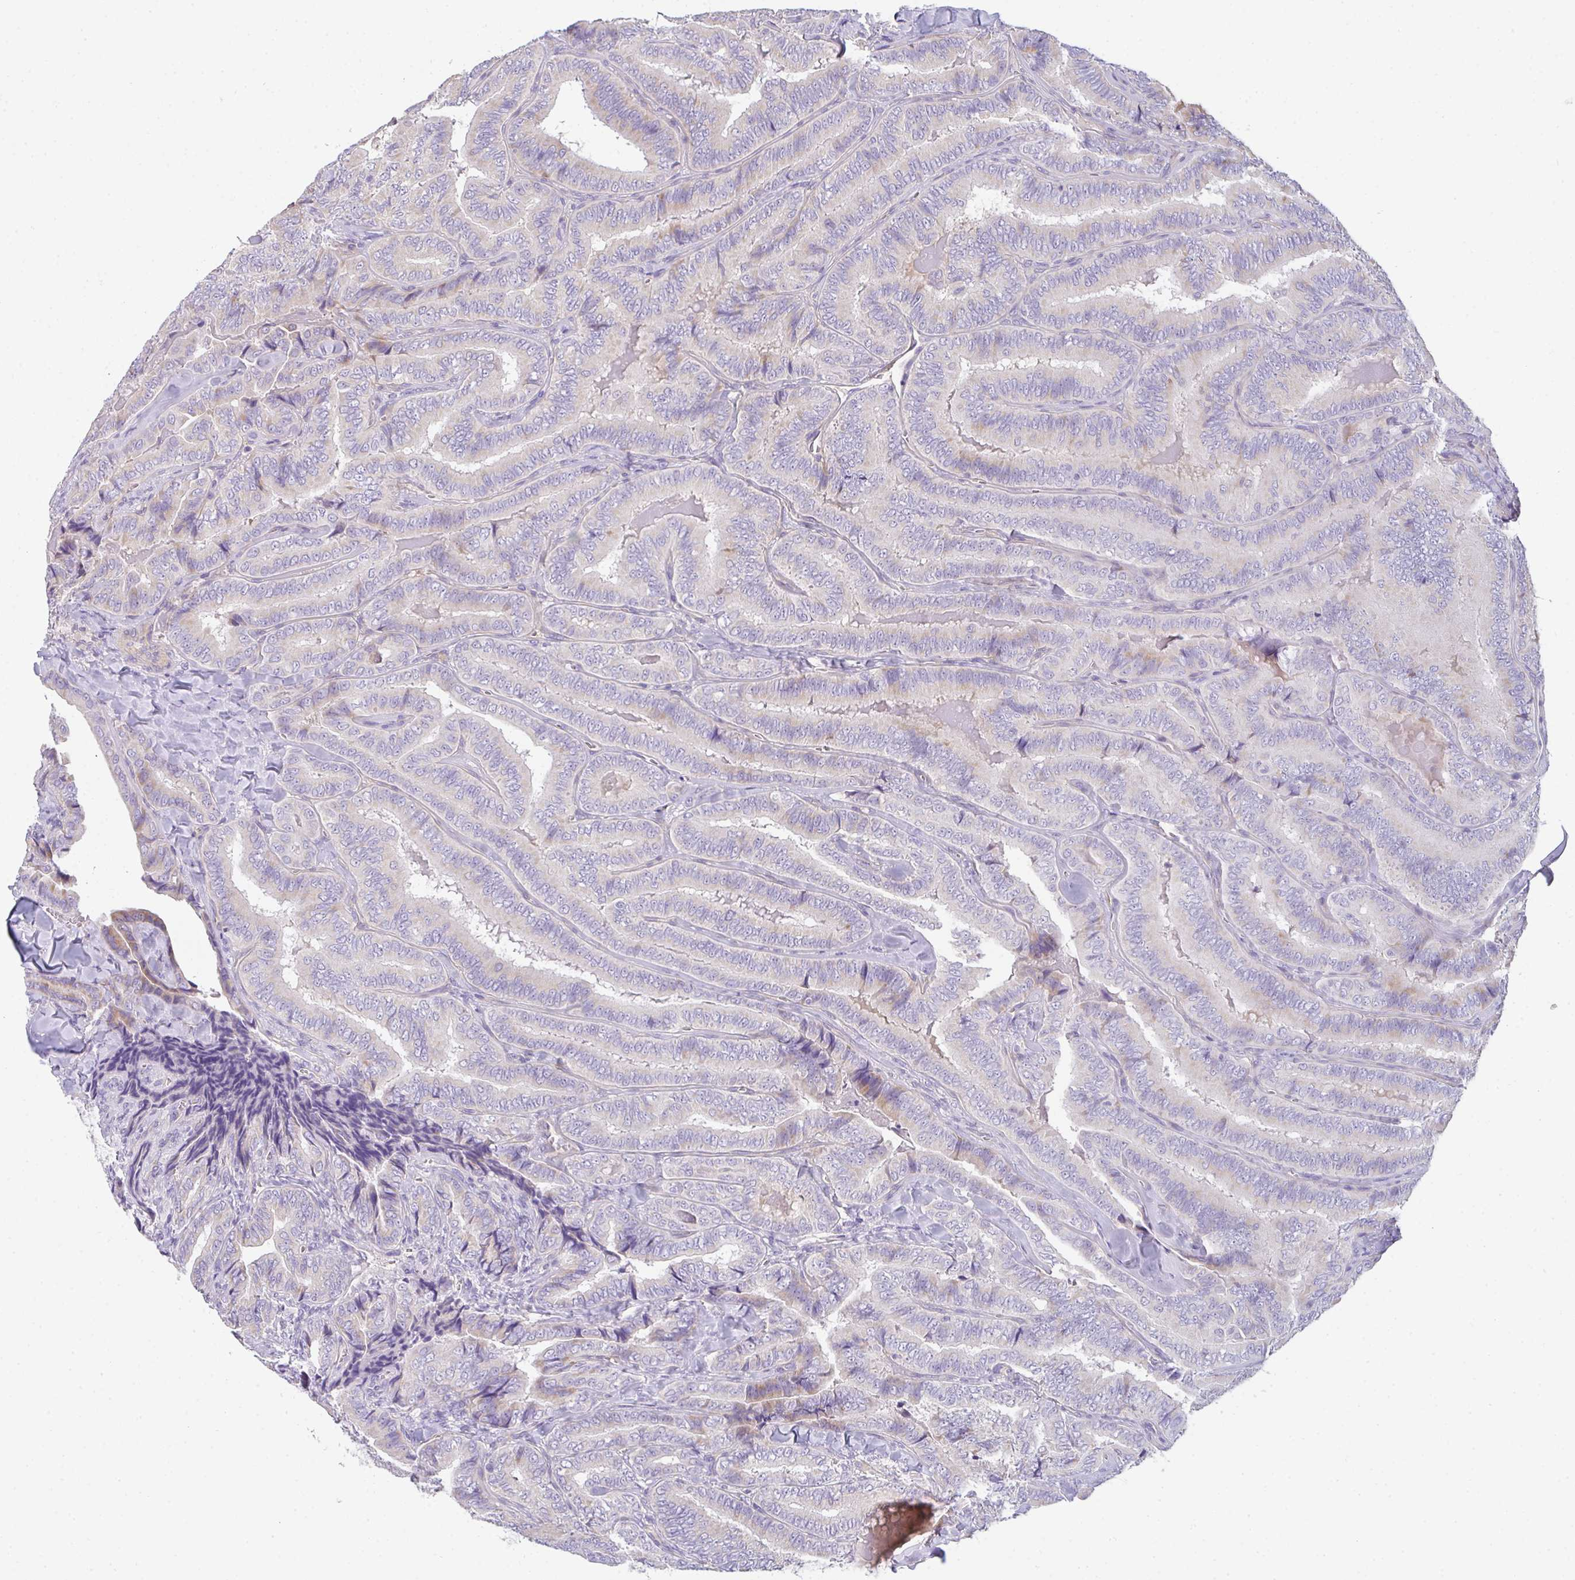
{"staining": {"intensity": "moderate", "quantity": "<25%", "location": "cytoplasmic/membranous"}, "tissue": "thyroid cancer", "cell_type": "Tumor cells", "image_type": "cancer", "snomed": [{"axis": "morphology", "description": "Papillary adenocarcinoma, NOS"}, {"axis": "topography", "description": "Thyroid gland"}], "caption": "High-magnification brightfield microscopy of thyroid cancer stained with DAB (brown) and counterstained with hematoxylin (blue). tumor cells exhibit moderate cytoplasmic/membranous expression is appreciated in approximately<25% of cells. Nuclei are stained in blue.", "gene": "FILIP1", "patient": {"sex": "male", "age": 61}}